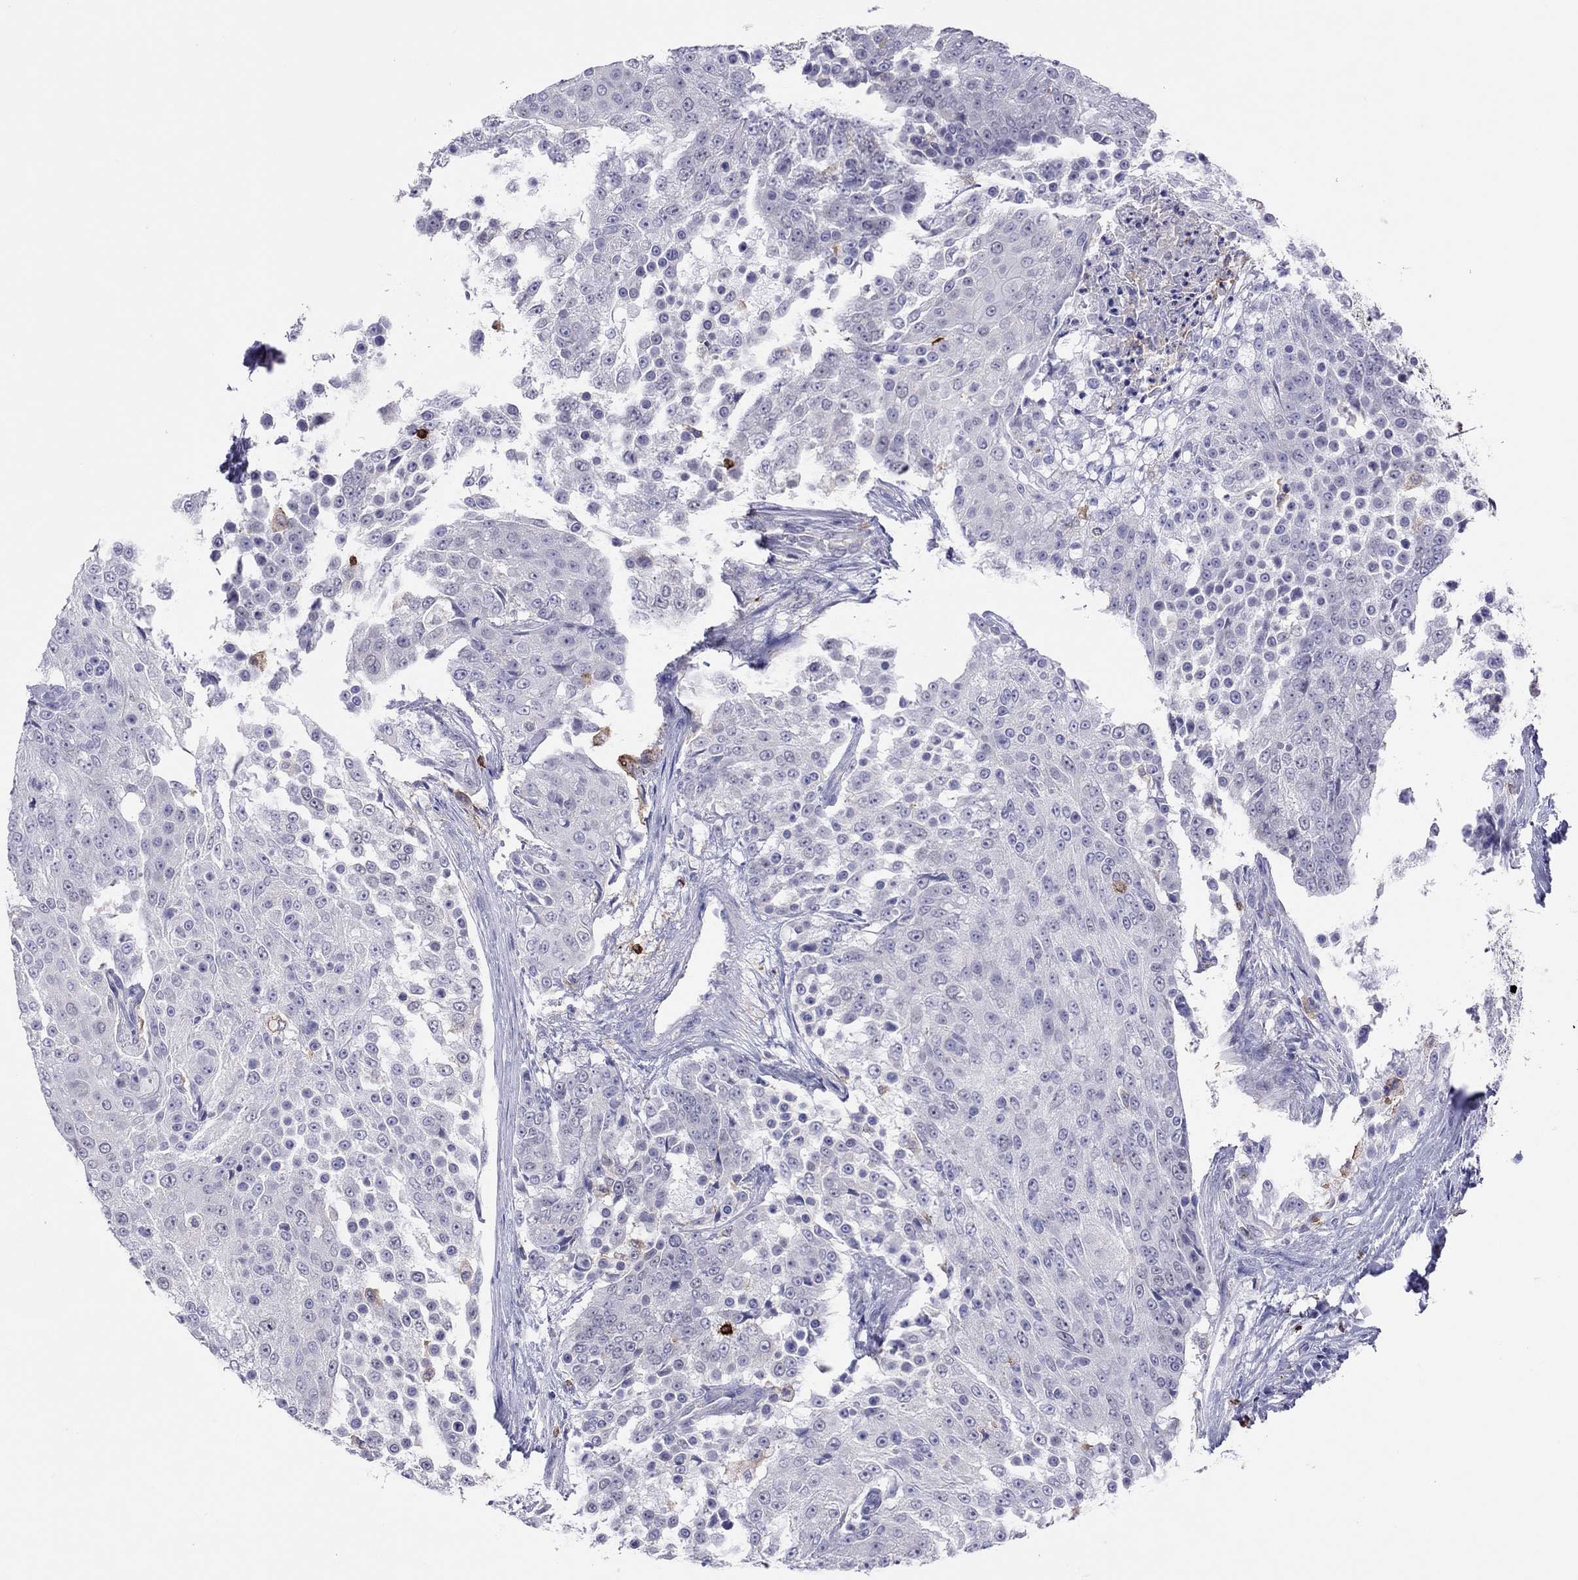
{"staining": {"intensity": "negative", "quantity": "none", "location": "none"}, "tissue": "urothelial cancer", "cell_type": "Tumor cells", "image_type": "cancer", "snomed": [{"axis": "morphology", "description": "Urothelial carcinoma, High grade"}, {"axis": "topography", "description": "Urinary bladder"}], "caption": "Immunohistochemistry (IHC) of urothelial cancer displays no staining in tumor cells. The staining is performed using DAB (3,3'-diaminobenzidine) brown chromogen with nuclei counter-stained in using hematoxylin.", "gene": "MND1", "patient": {"sex": "female", "age": 63}}